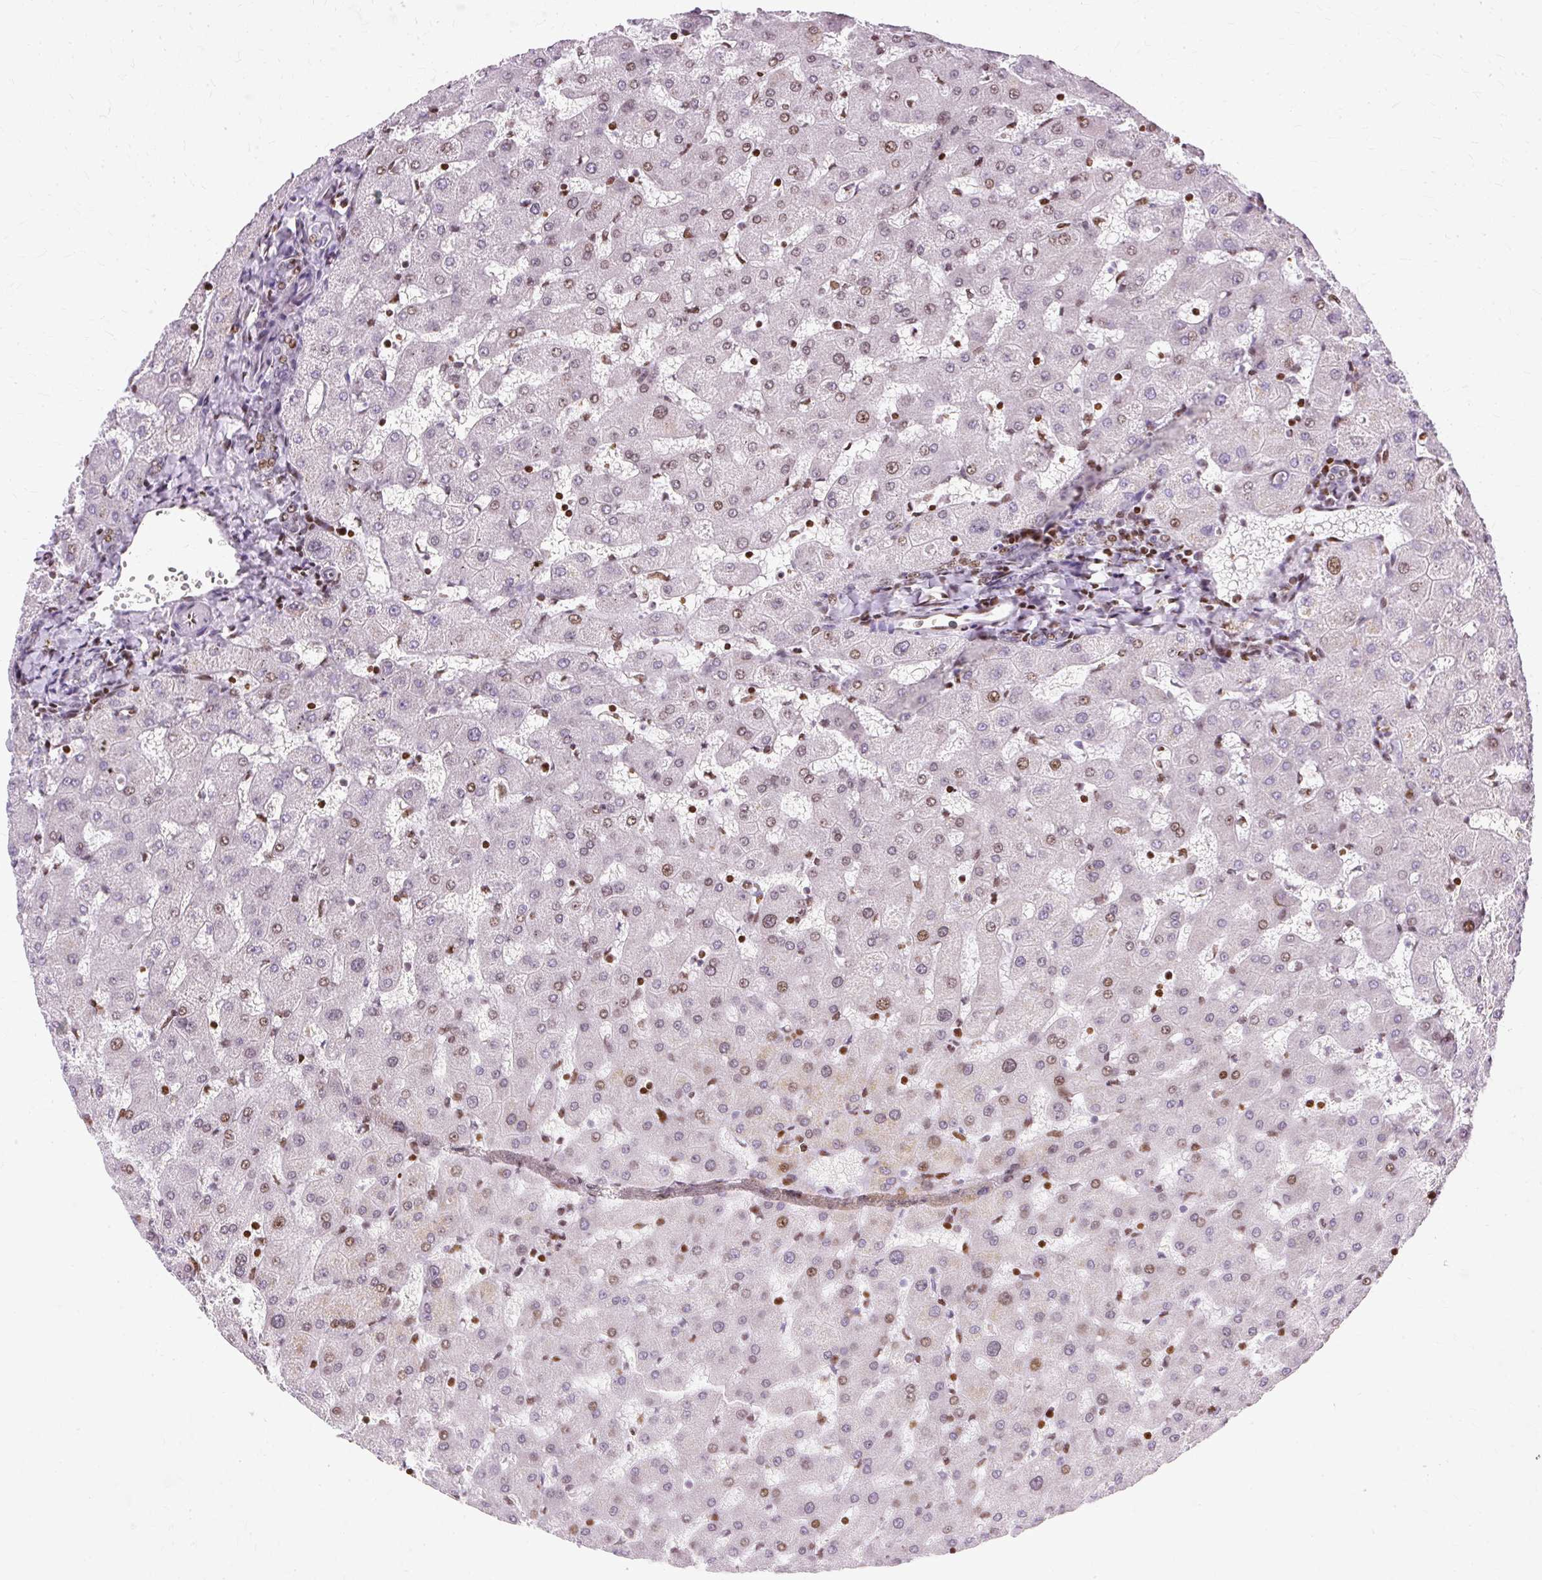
{"staining": {"intensity": "moderate", "quantity": "25%-75%", "location": "nuclear"}, "tissue": "liver", "cell_type": "Cholangiocytes", "image_type": "normal", "snomed": [{"axis": "morphology", "description": "Normal tissue, NOS"}, {"axis": "topography", "description": "Liver"}], "caption": "Immunohistochemical staining of normal liver demonstrates 25%-75% levels of moderate nuclear protein positivity in about 25%-75% of cholangiocytes. (DAB (3,3'-diaminobenzidine) = brown stain, brightfield microscopy at high magnification).", "gene": "TMEM177", "patient": {"sex": "female", "age": 63}}